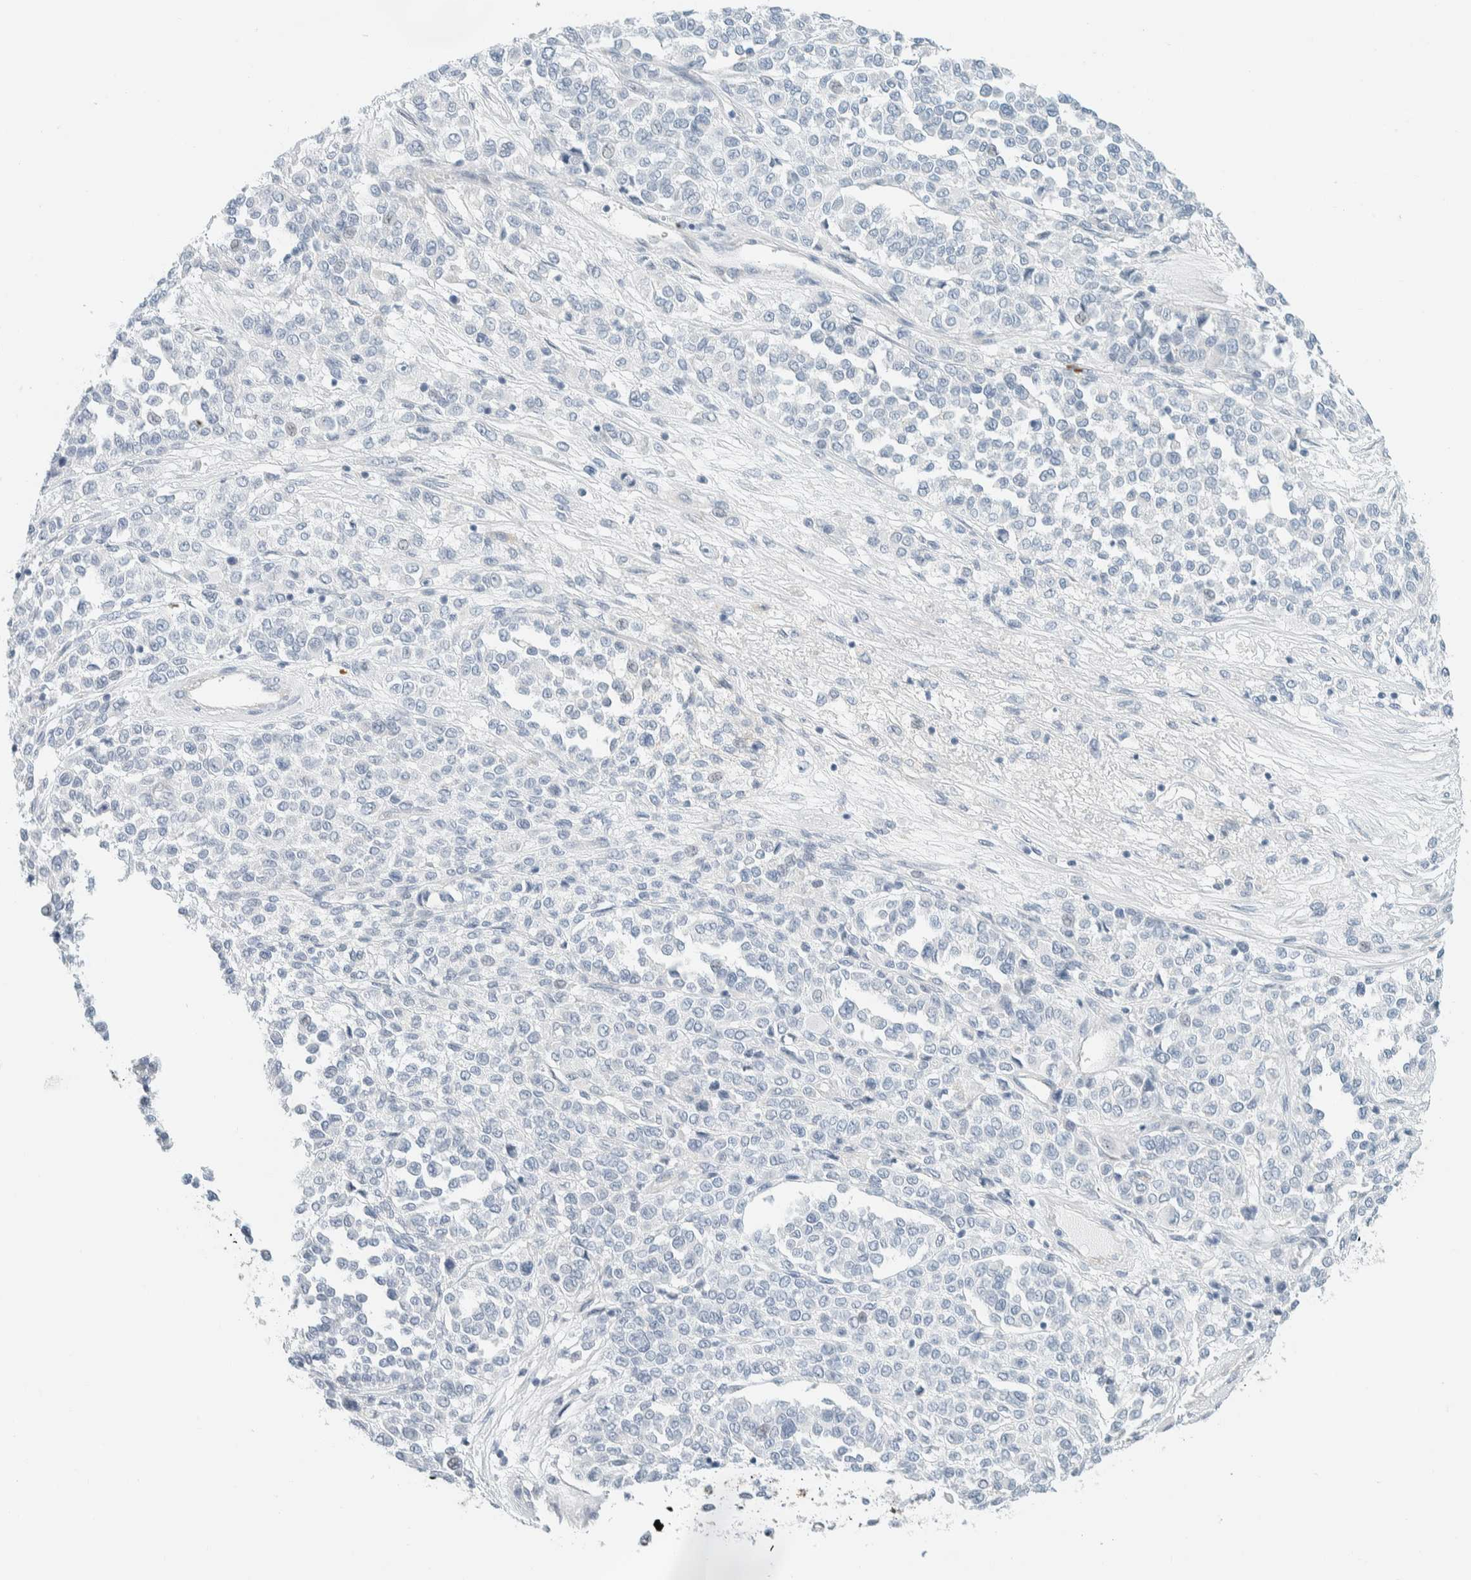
{"staining": {"intensity": "negative", "quantity": "none", "location": "none"}, "tissue": "melanoma", "cell_type": "Tumor cells", "image_type": "cancer", "snomed": [{"axis": "morphology", "description": "Malignant melanoma, Metastatic site"}, {"axis": "topography", "description": "Pancreas"}], "caption": "High power microscopy photomicrograph of an immunohistochemistry (IHC) photomicrograph of melanoma, revealing no significant positivity in tumor cells.", "gene": "ARHGAP27", "patient": {"sex": "female", "age": 30}}